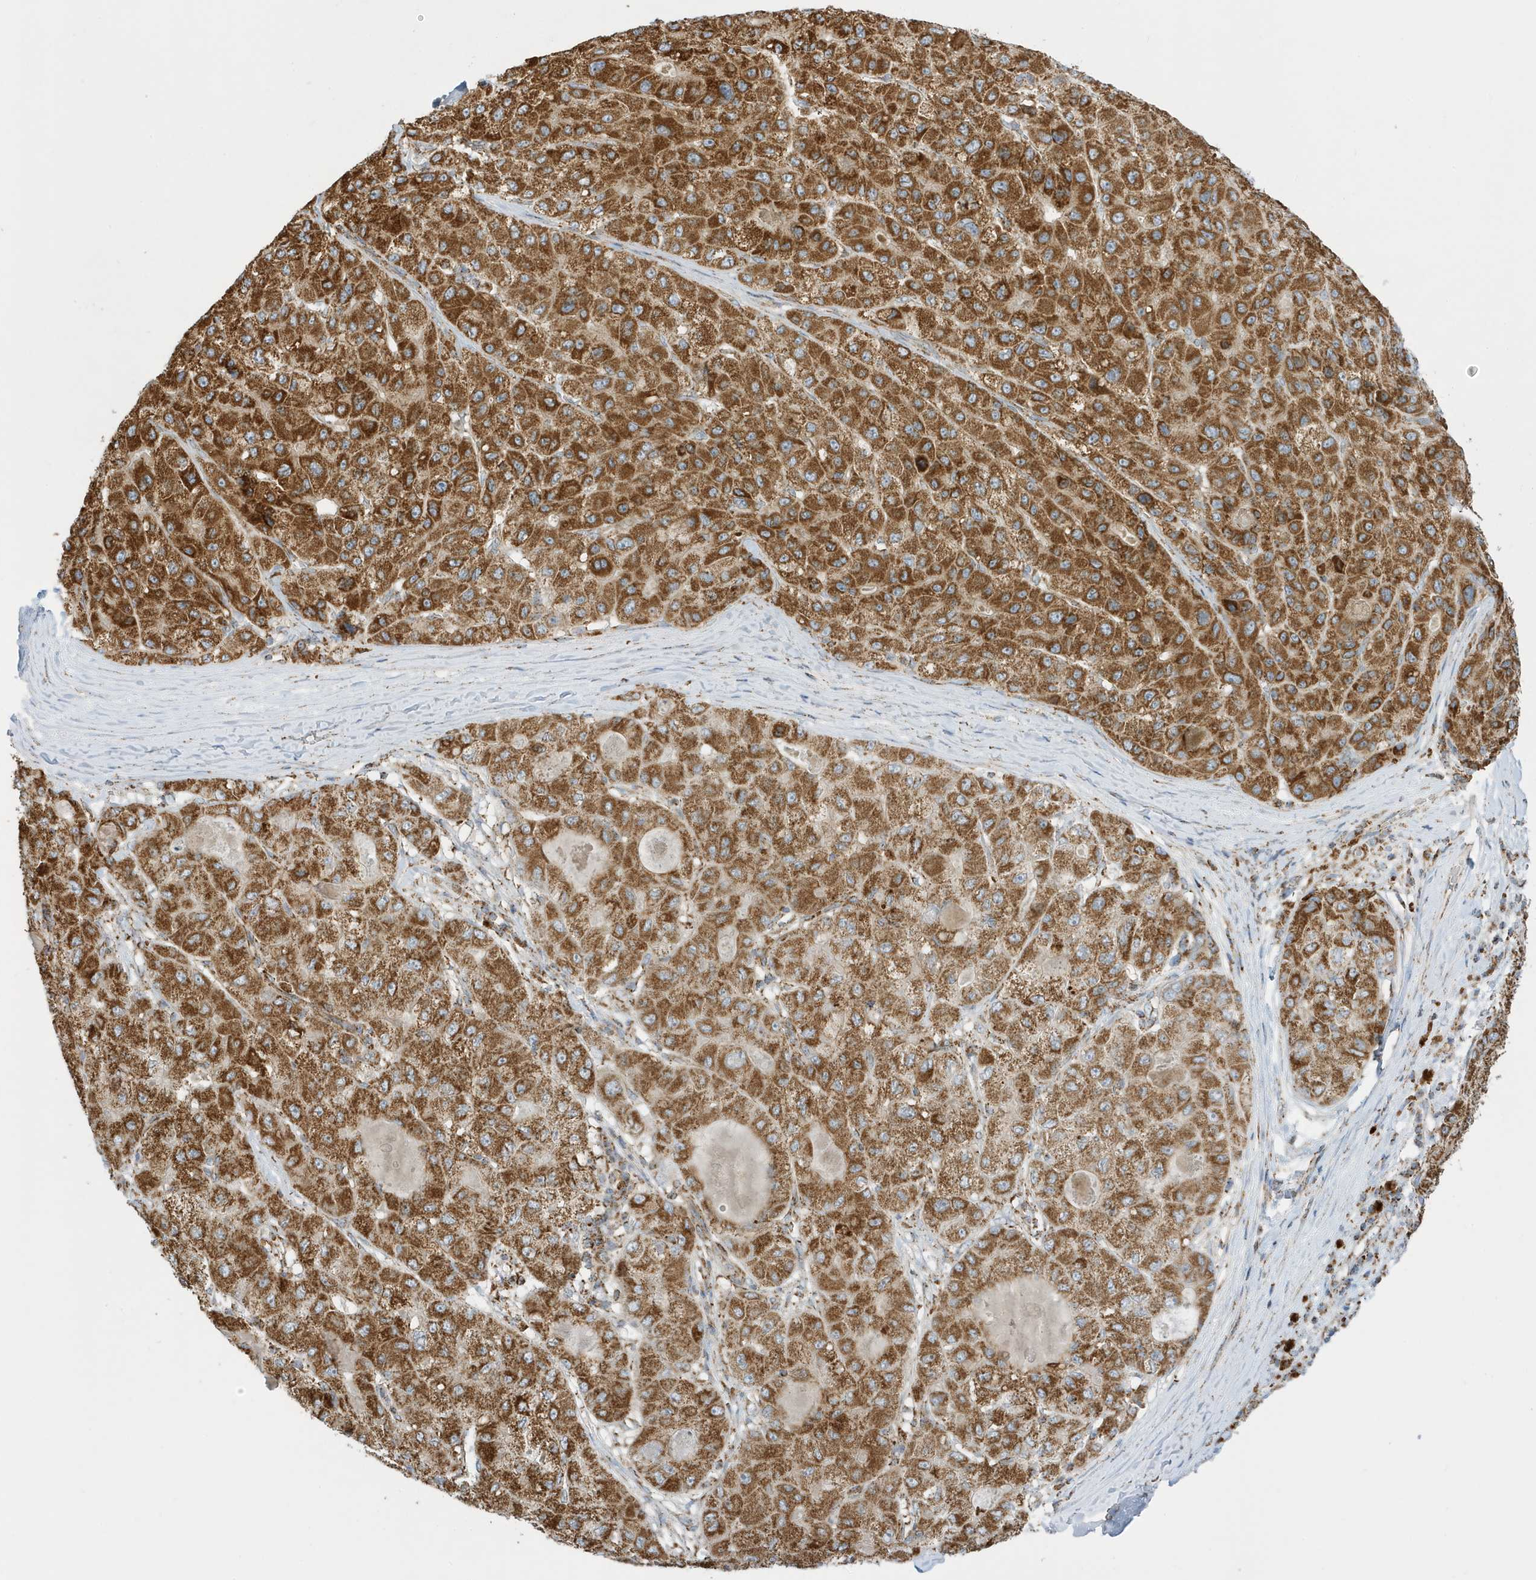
{"staining": {"intensity": "strong", "quantity": ">75%", "location": "cytoplasmic/membranous"}, "tissue": "liver cancer", "cell_type": "Tumor cells", "image_type": "cancer", "snomed": [{"axis": "morphology", "description": "Carcinoma, Hepatocellular, NOS"}, {"axis": "topography", "description": "Liver"}], "caption": "Protein analysis of liver cancer tissue demonstrates strong cytoplasmic/membranous expression in approximately >75% of tumor cells. Ihc stains the protein of interest in brown and the nuclei are stained blue.", "gene": "ATP5ME", "patient": {"sex": "male", "age": 80}}